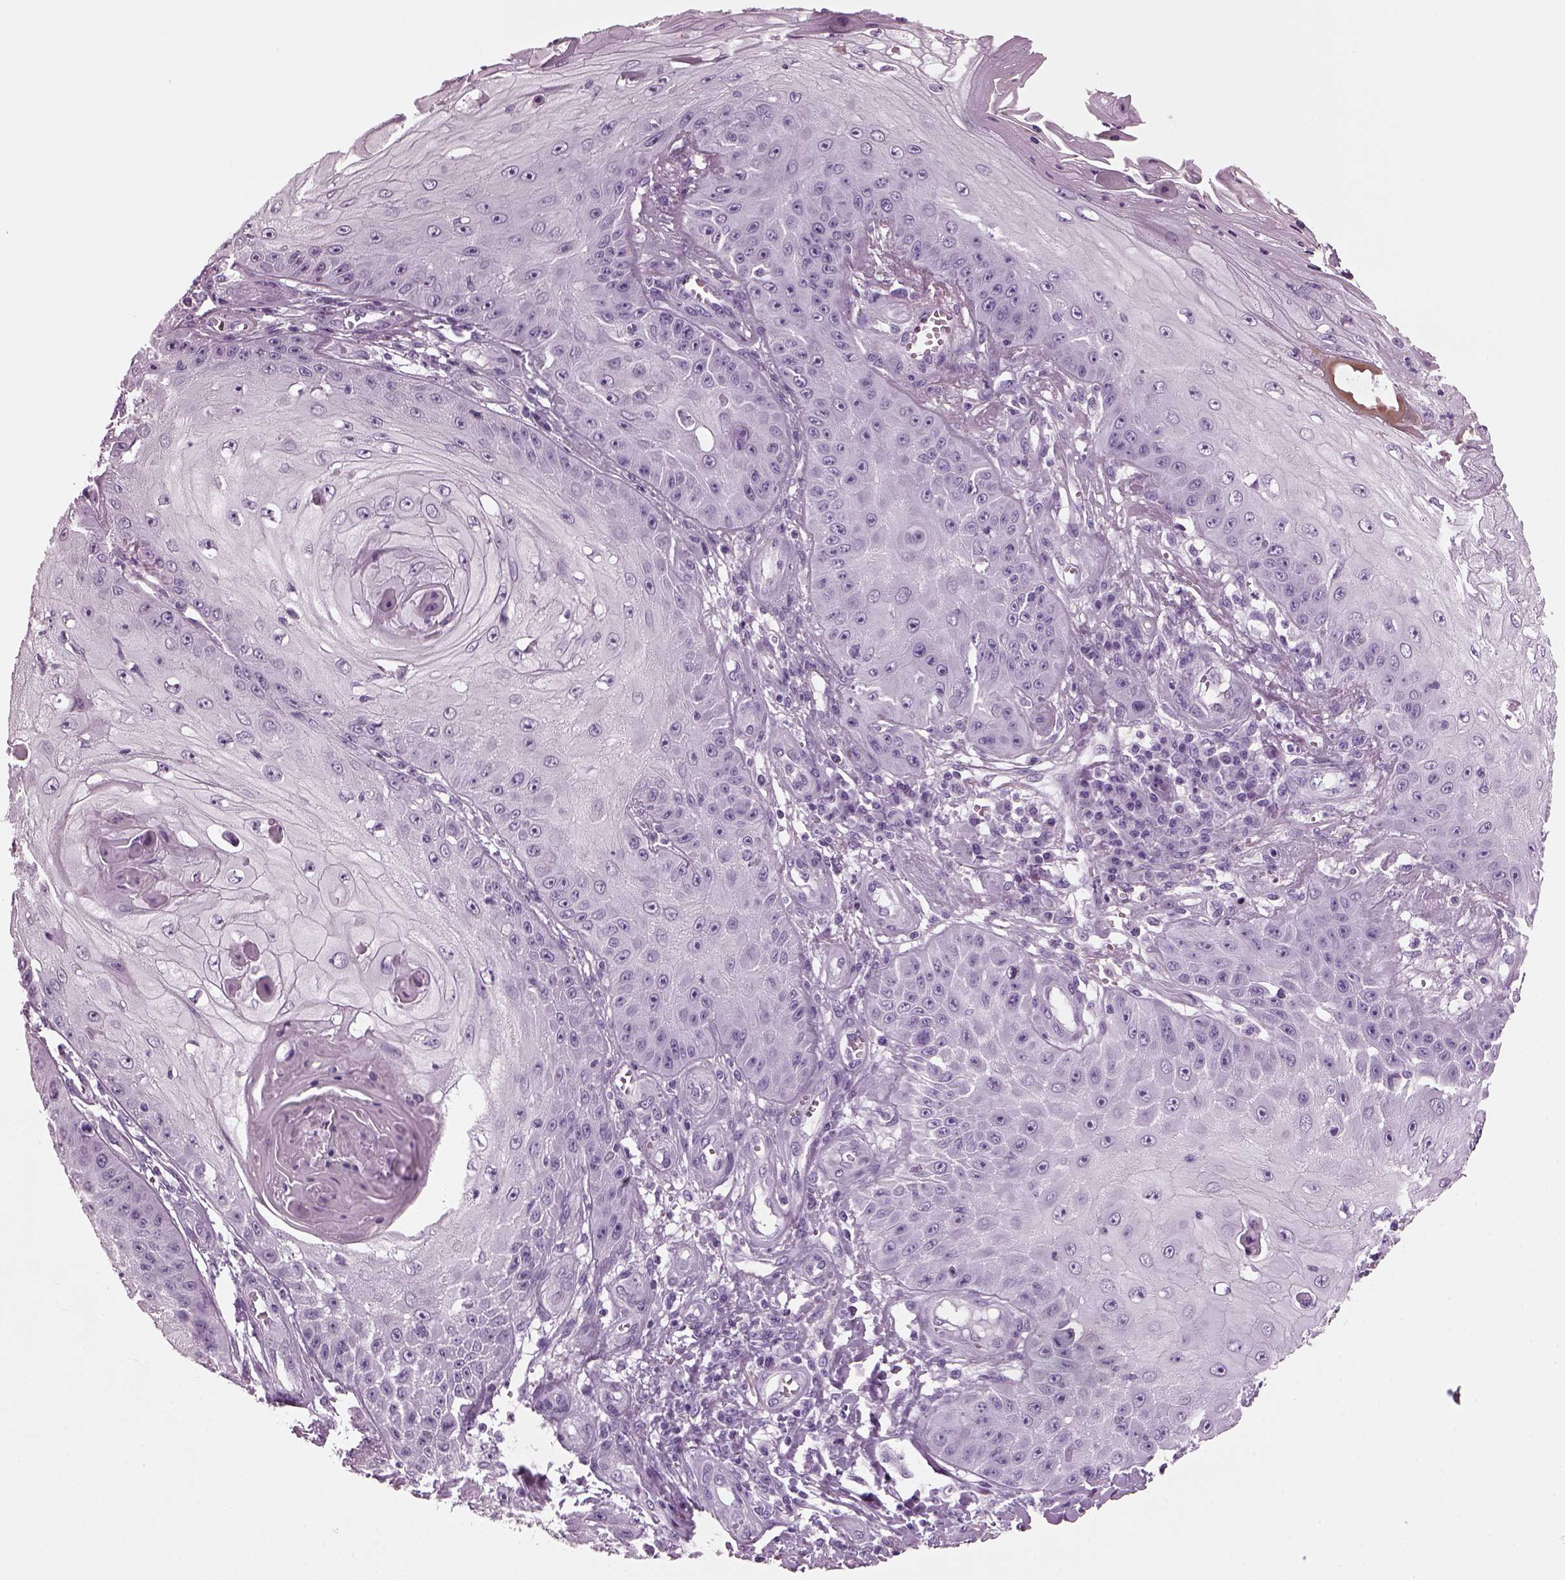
{"staining": {"intensity": "negative", "quantity": "none", "location": "none"}, "tissue": "skin cancer", "cell_type": "Tumor cells", "image_type": "cancer", "snomed": [{"axis": "morphology", "description": "Squamous cell carcinoma, NOS"}, {"axis": "topography", "description": "Skin"}], "caption": "The immunohistochemistry (IHC) photomicrograph has no significant staining in tumor cells of skin cancer tissue.", "gene": "KRTAP3-2", "patient": {"sex": "male", "age": 70}}